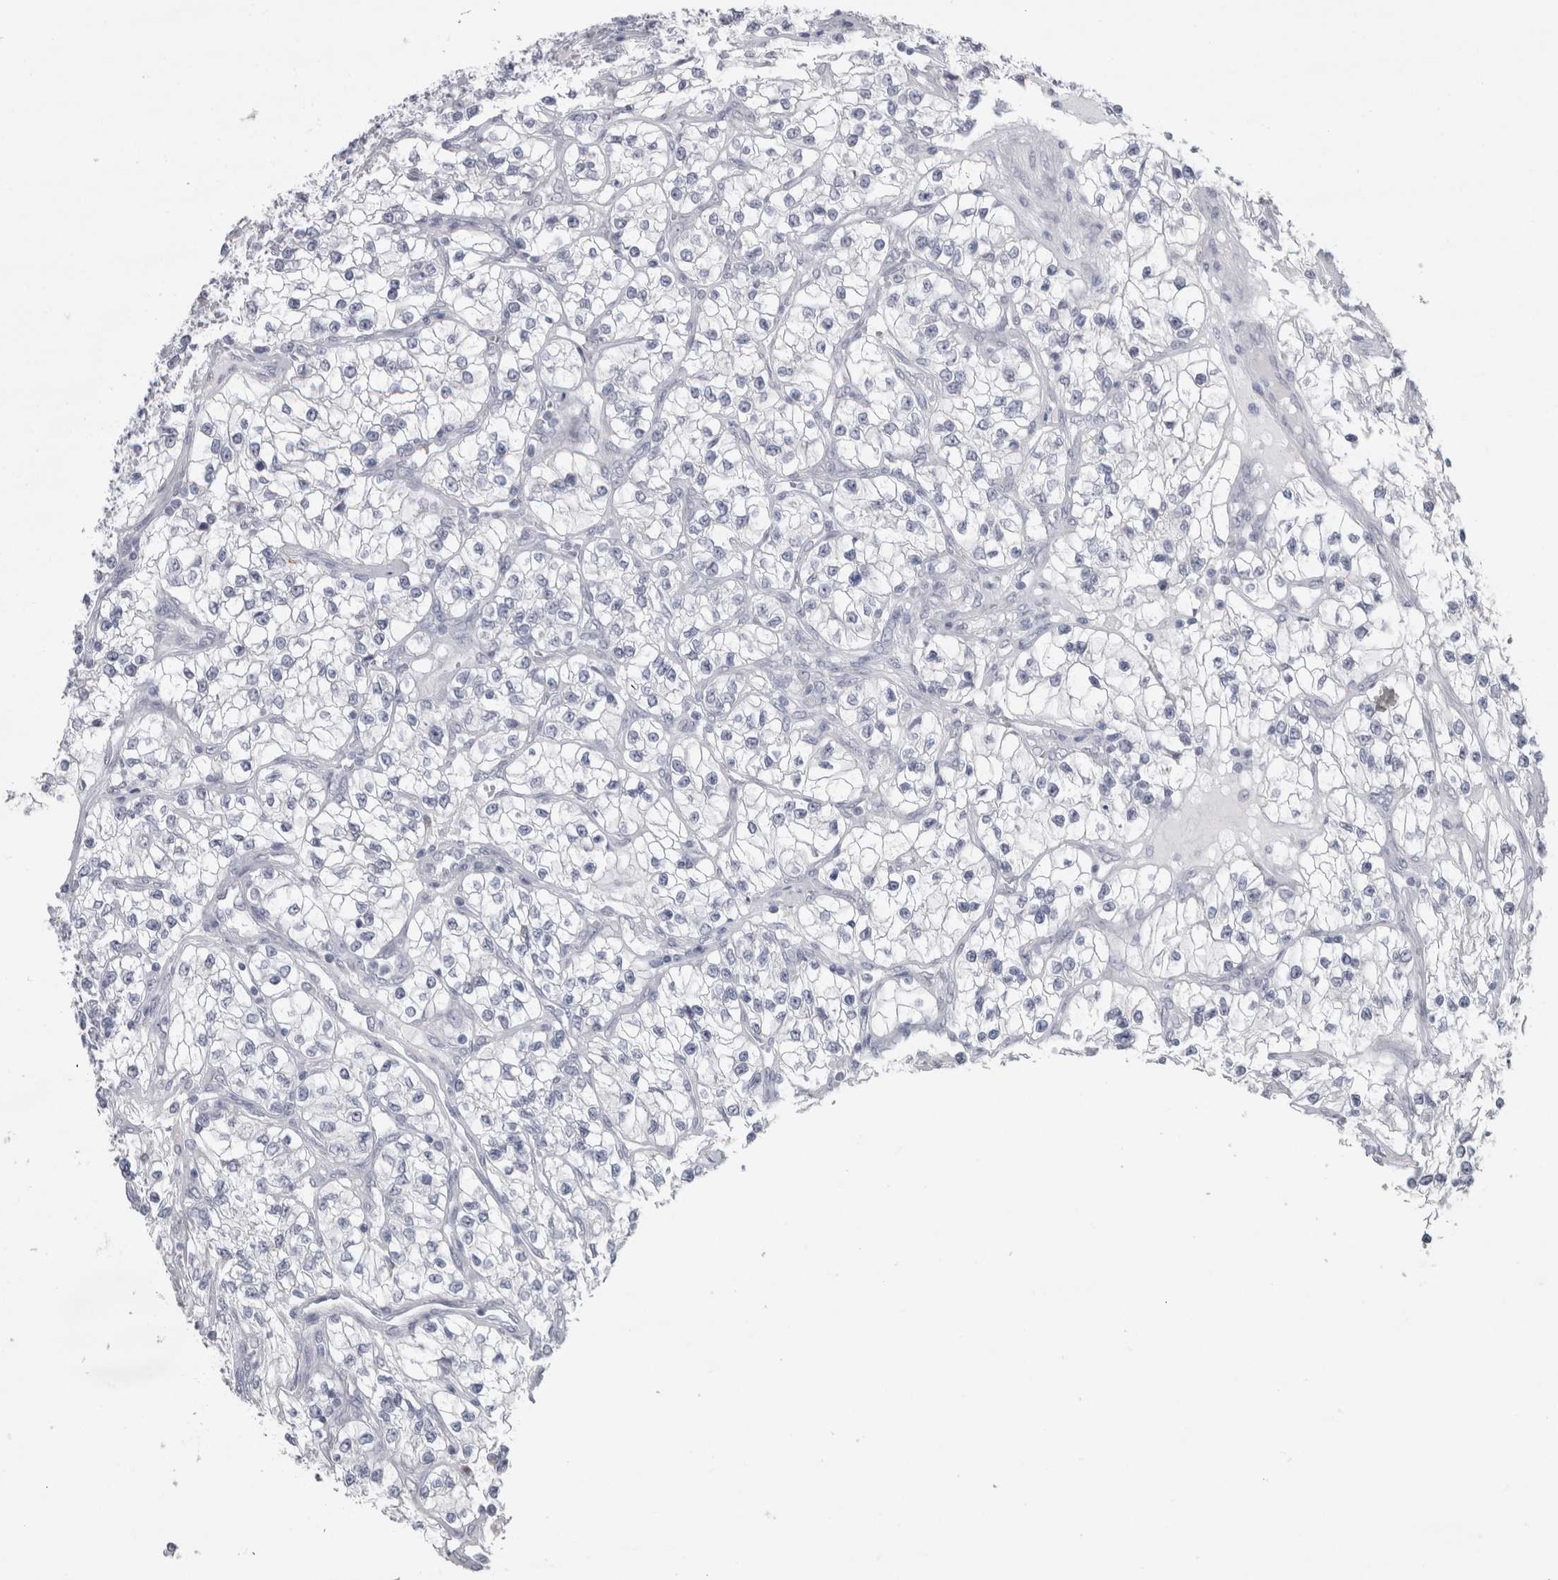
{"staining": {"intensity": "negative", "quantity": "none", "location": "none"}, "tissue": "renal cancer", "cell_type": "Tumor cells", "image_type": "cancer", "snomed": [{"axis": "morphology", "description": "Adenocarcinoma, NOS"}, {"axis": "topography", "description": "Kidney"}], "caption": "Renal cancer was stained to show a protein in brown. There is no significant staining in tumor cells.", "gene": "CDH17", "patient": {"sex": "female", "age": 57}}